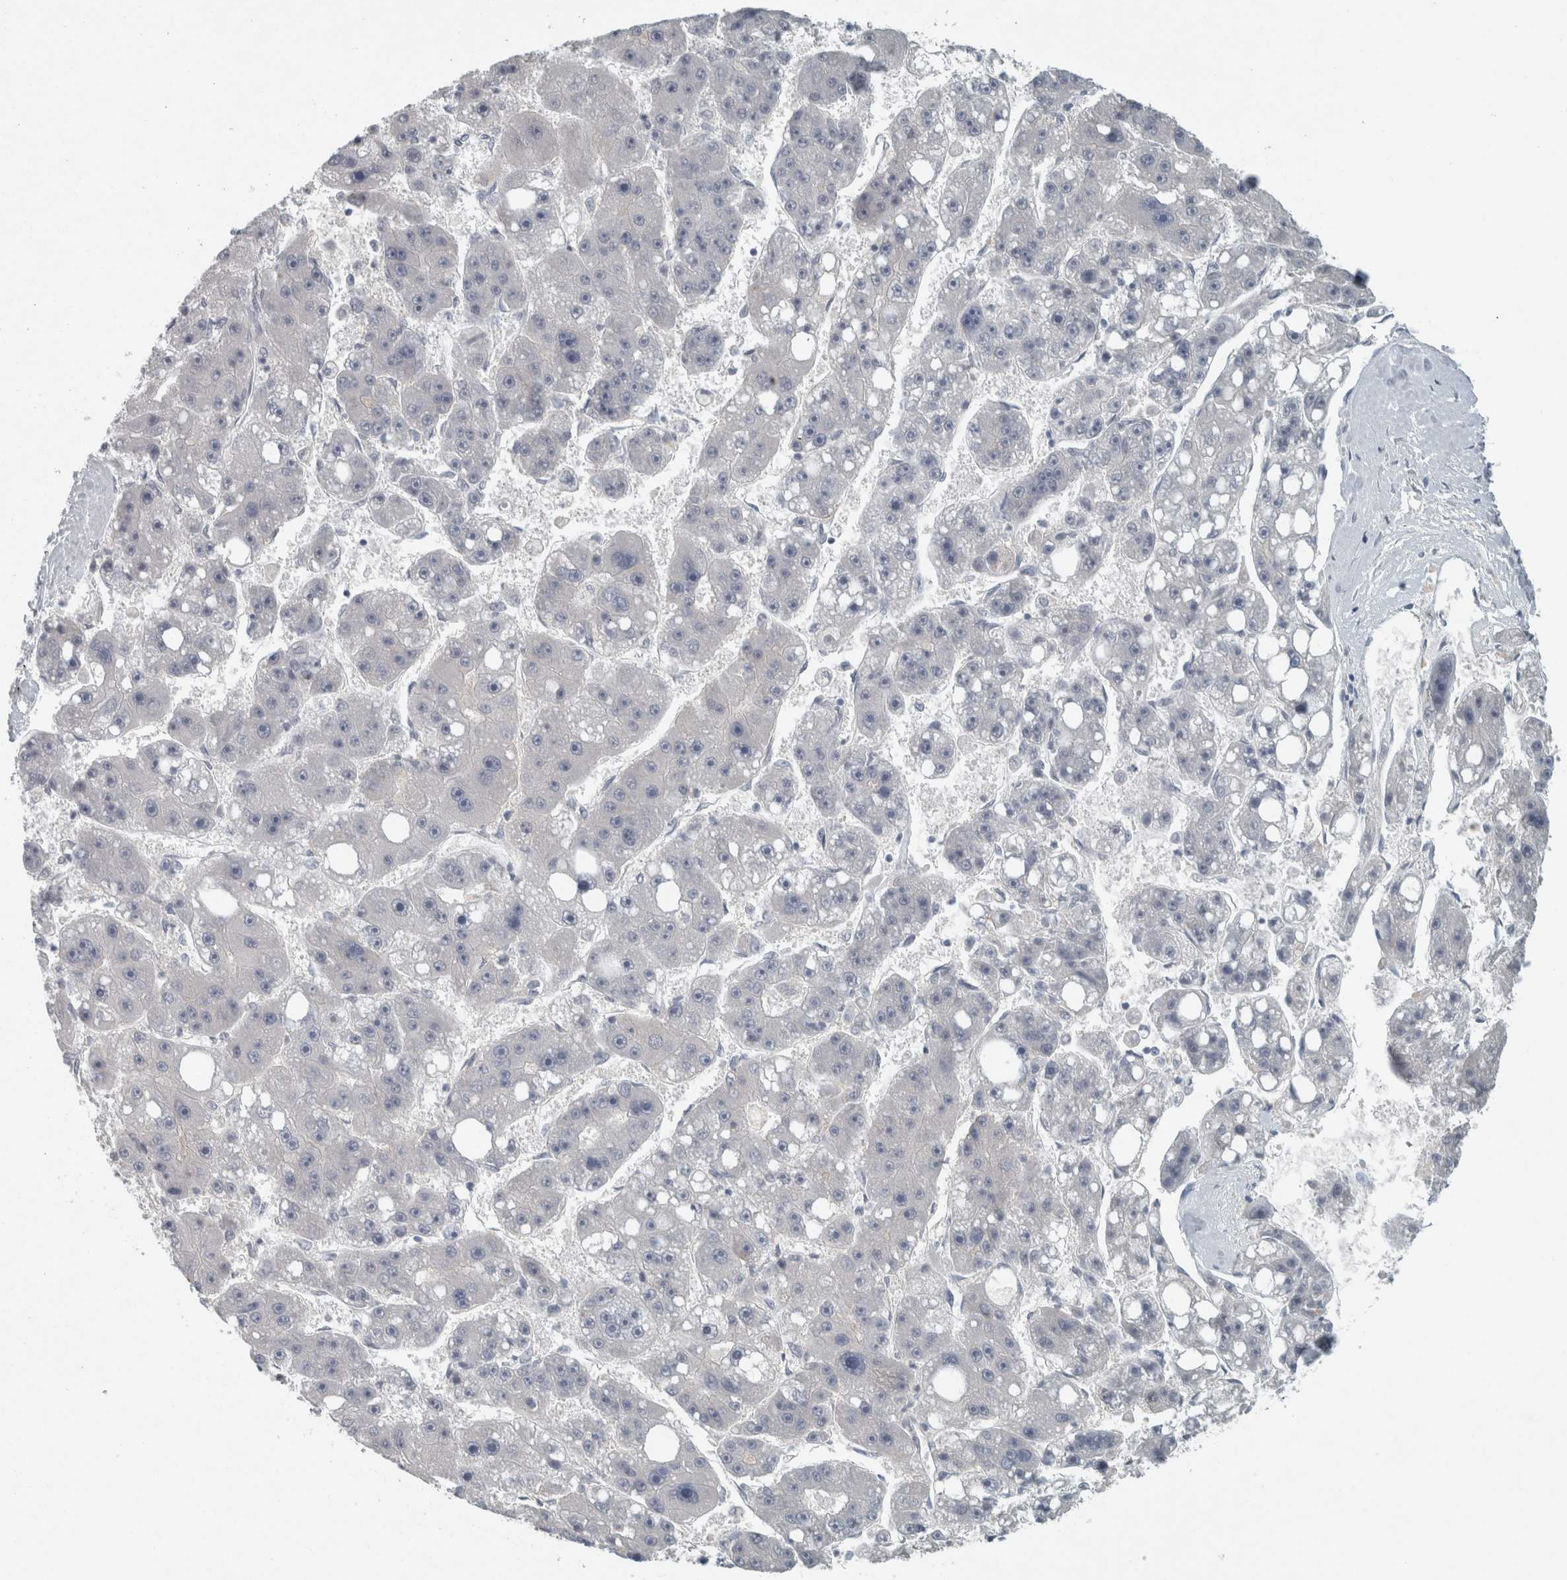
{"staining": {"intensity": "negative", "quantity": "none", "location": "none"}, "tissue": "liver cancer", "cell_type": "Tumor cells", "image_type": "cancer", "snomed": [{"axis": "morphology", "description": "Carcinoma, Hepatocellular, NOS"}, {"axis": "topography", "description": "Liver"}], "caption": "This histopathology image is of liver hepatocellular carcinoma stained with immunohistochemistry (IHC) to label a protein in brown with the nuclei are counter-stained blue. There is no positivity in tumor cells.", "gene": "CHL1", "patient": {"sex": "female", "age": 61}}